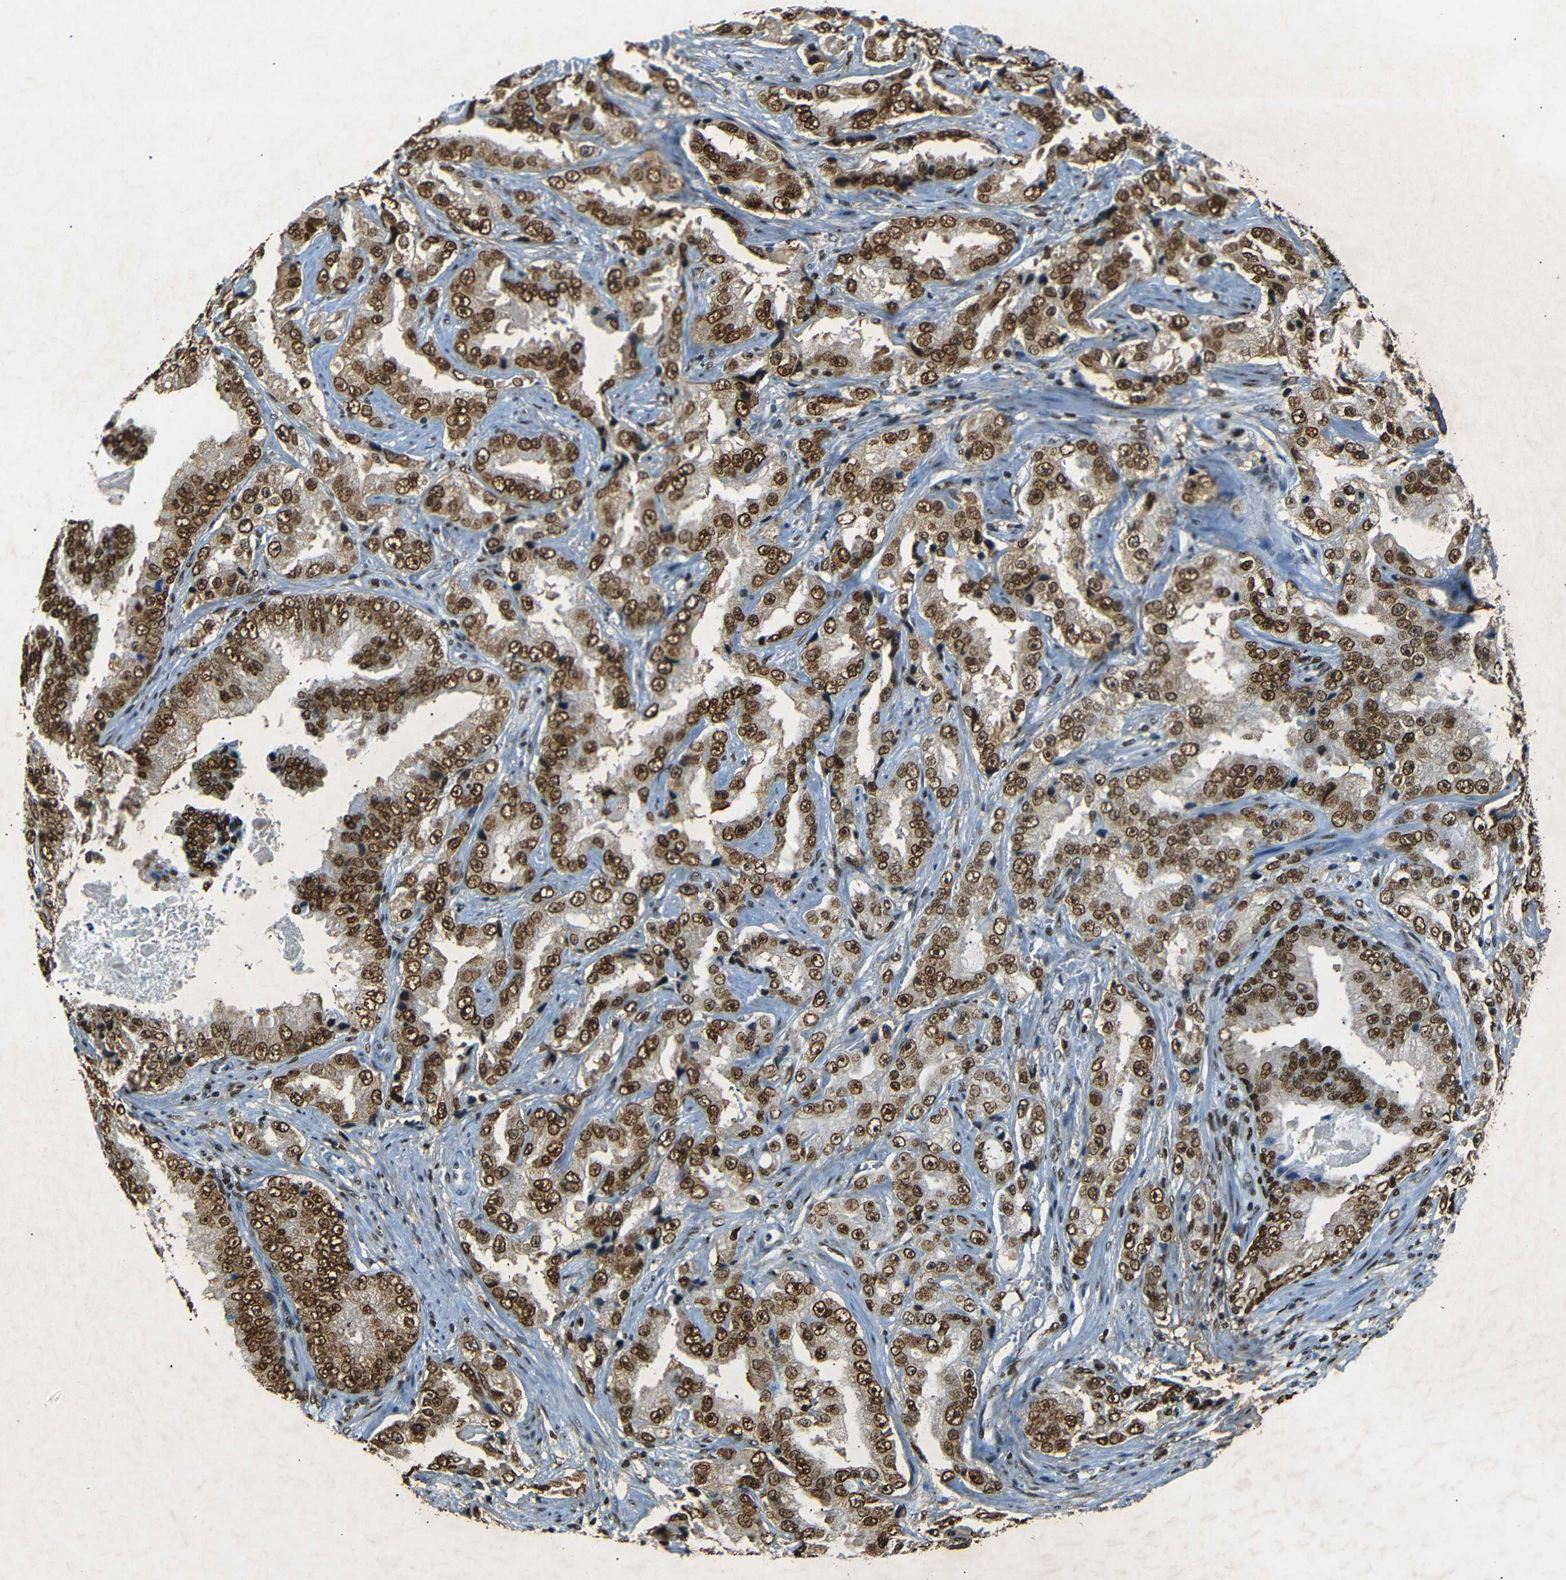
{"staining": {"intensity": "strong", "quantity": ">75%", "location": "nuclear"}, "tissue": "prostate cancer", "cell_type": "Tumor cells", "image_type": "cancer", "snomed": [{"axis": "morphology", "description": "Adenocarcinoma, High grade"}, {"axis": "topography", "description": "Prostate"}], "caption": "This micrograph reveals IHC staining of adenocarcinoma (high-grade) (prostate), with high strong nuclear positivity in about >75% of tumor cells.", "gene": "HMGN1", "patient": {"sex": "male", "age": 73}}